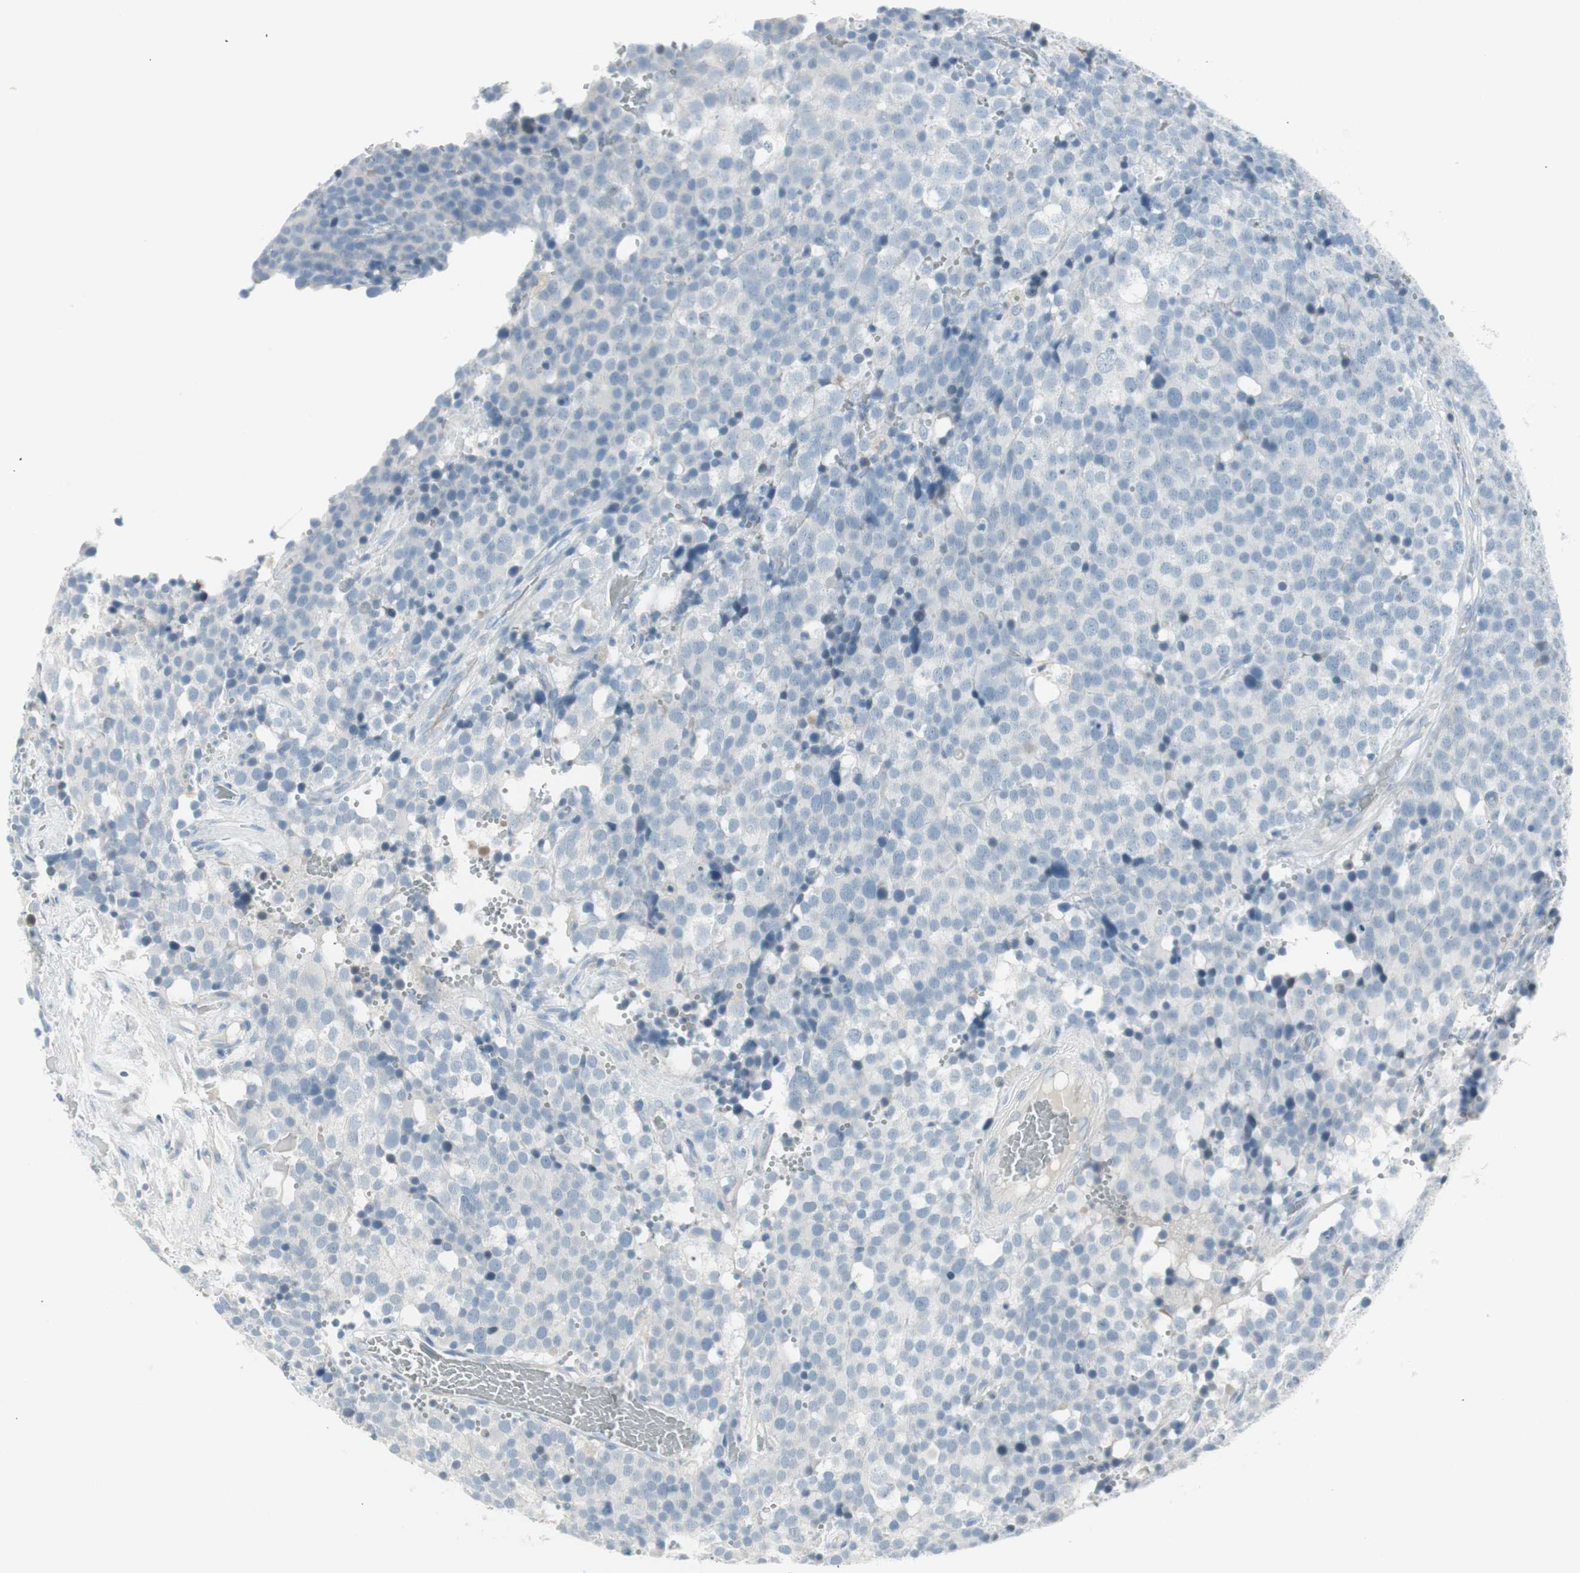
{"staining": {"intensity": "negative", "quantity": "none", "location": "none"}, "tissue": "testis cancer", "cell_type": "Tumor cells", "image_type": "cancer", "snomed": [{"axis": "morphology", "description": "Seminoma, NOS"}, {"axis": "topography", "description": "Testis"}], "caption": "This is an immunohistochemistry image of testis seminoma. There is no staining in tumor cells.", "gene": "AGR2", "patient": {"sex": "male", "age": 71}}